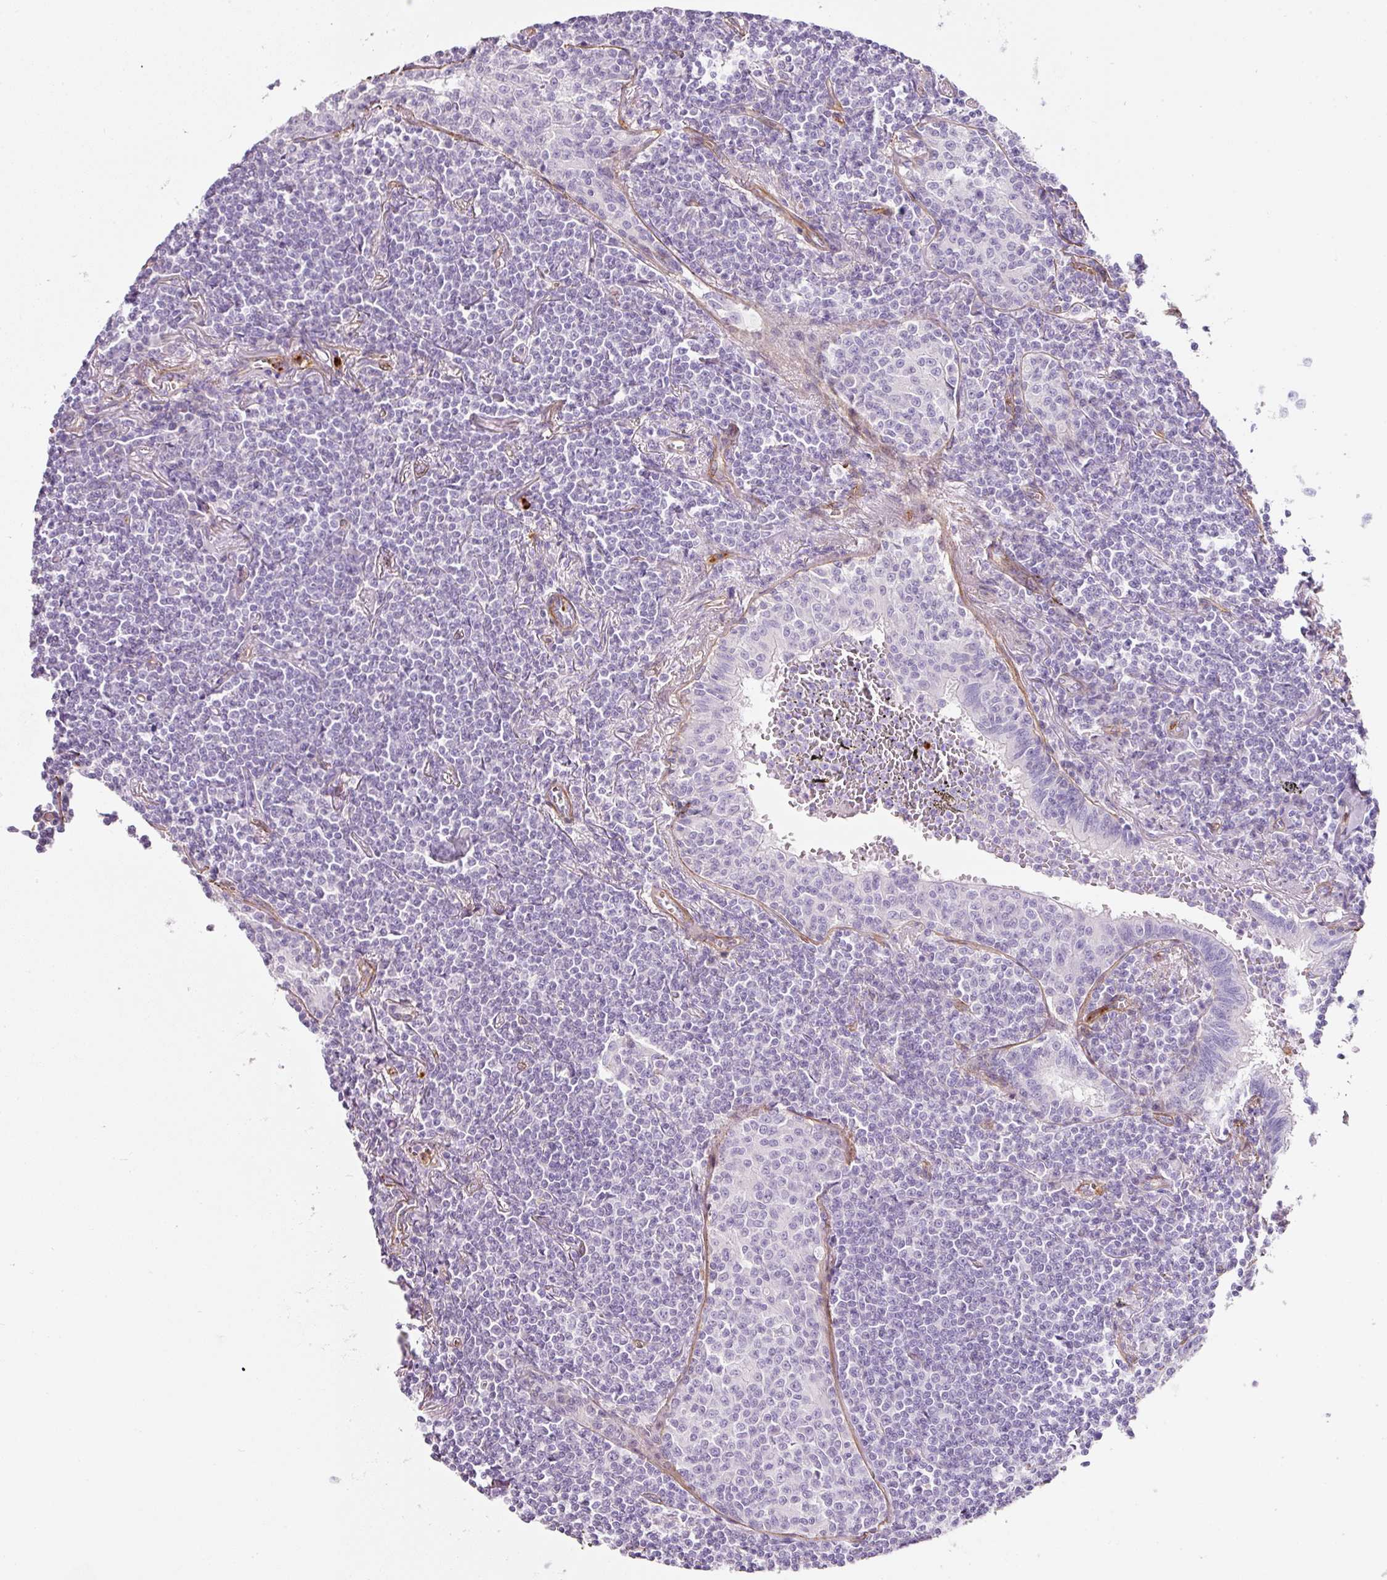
{"staining": {"intensity": "negative", "quantity": "none", "location": "none"}, "tissue": "lymphoma", "cell_type": "Tumor cells", "image_type": "cancer", "snomed": [{"axis": "morphology", "description": "Malignant lymphoma, non-Hodgkin's type, Low grade"}, {"axis": "topography", "description": "Lung"}], "caption": "Immunohistochemistry of lymphoma displays no positivity in tumor cells.", "gene": "LOXL4", "patient": {"sex": "female", "age": 71}}